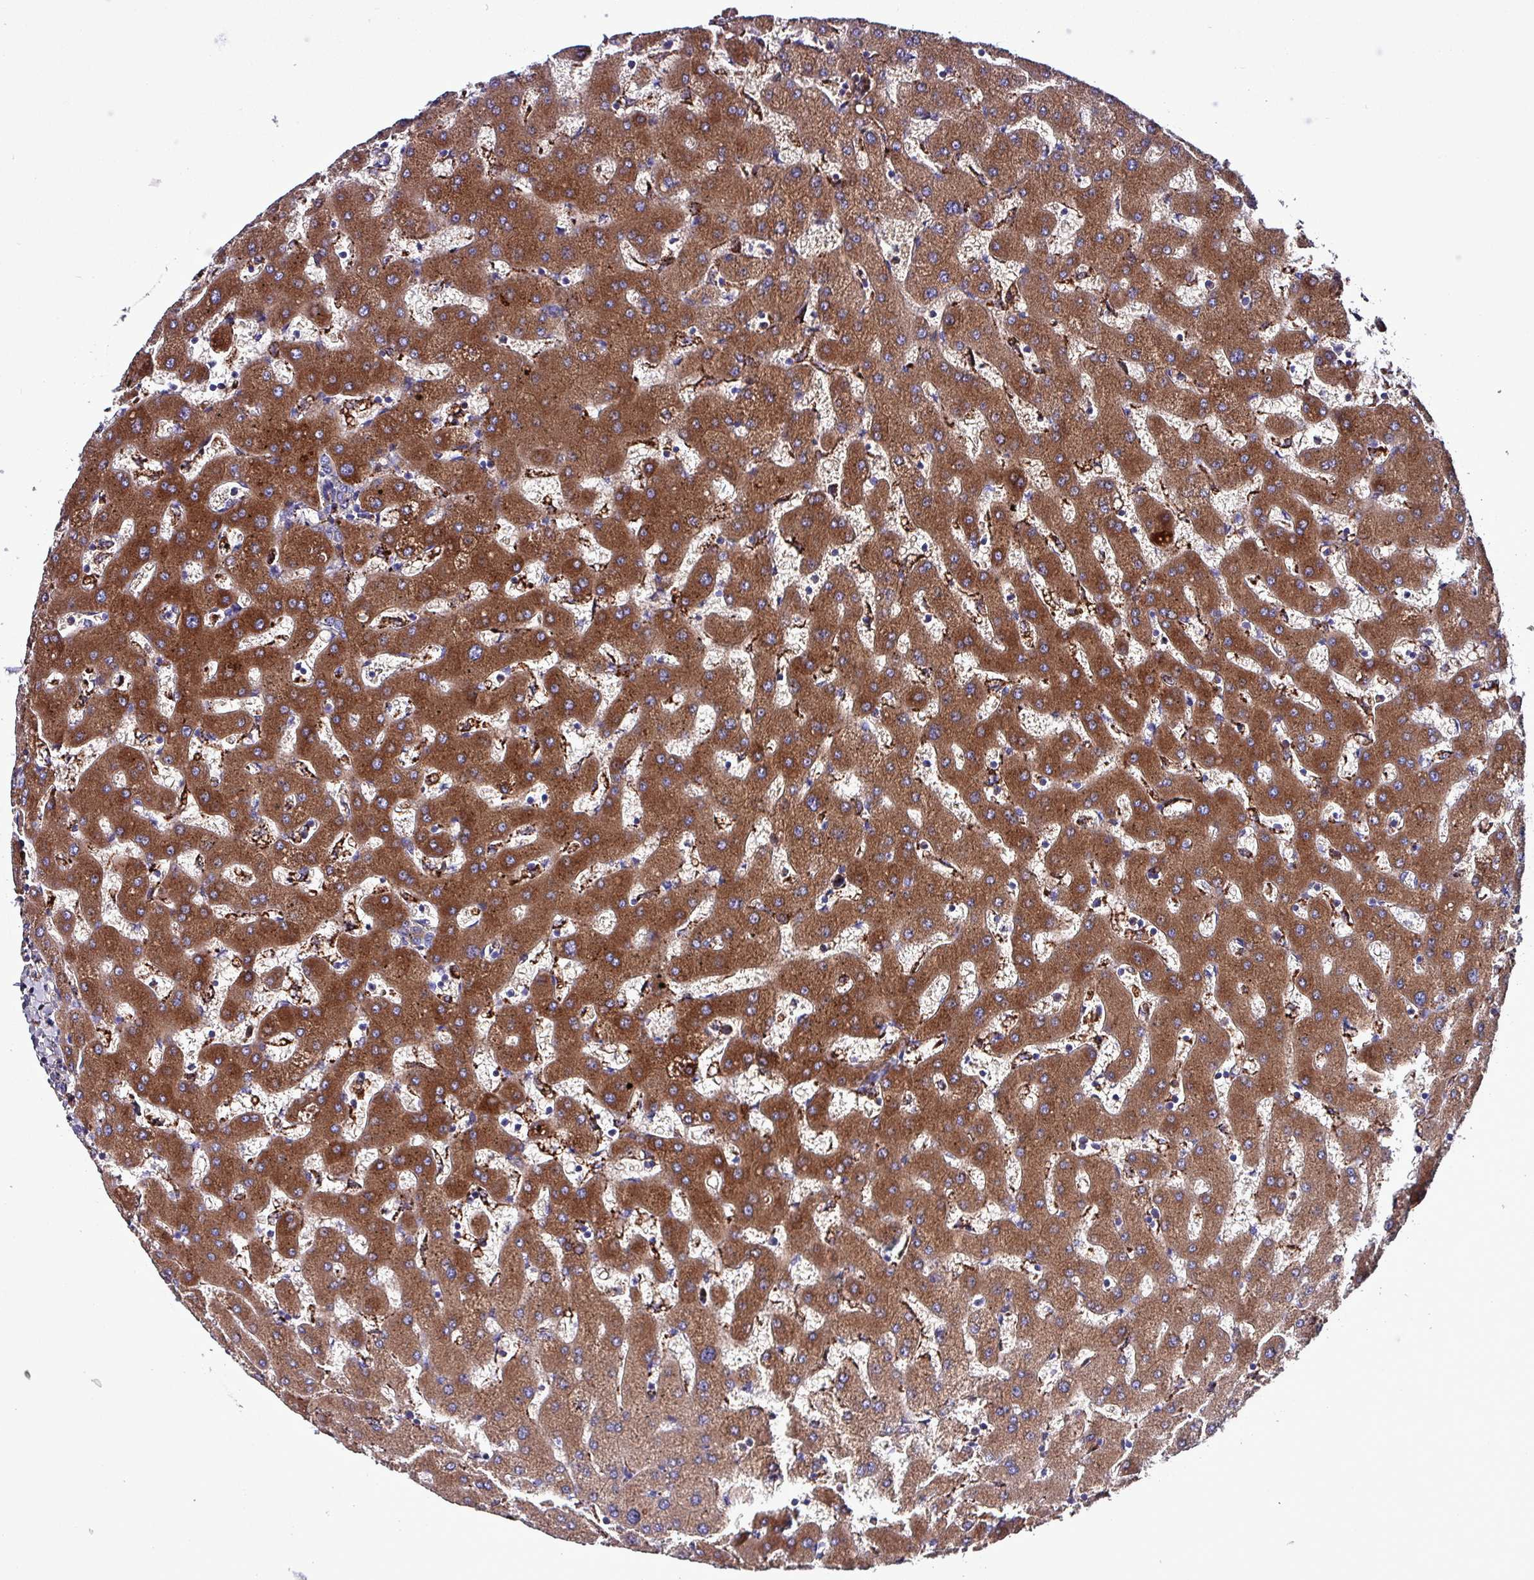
{"staining": {"intensity": "negative", "quantity": "none", "location": "none"}, "tissue": "liver", "cell_type": "Cholangiocytes", "image_type": "normal", "snomed": [{"axis": "morphology", "description": "Normal tissue, NOS"}, {"axis": "topography", "description": "Liver"}], "caption": "Immunohistochemical staining of unremarkable human liver displays no significant expression in cholangiocytes. Brightfield microscopy of IHC stained with DAB (brown) and hematoxylin (blue), captured at high magnification.", "gene": "HPR", "patient": {"sex": "female", "age": 63}}